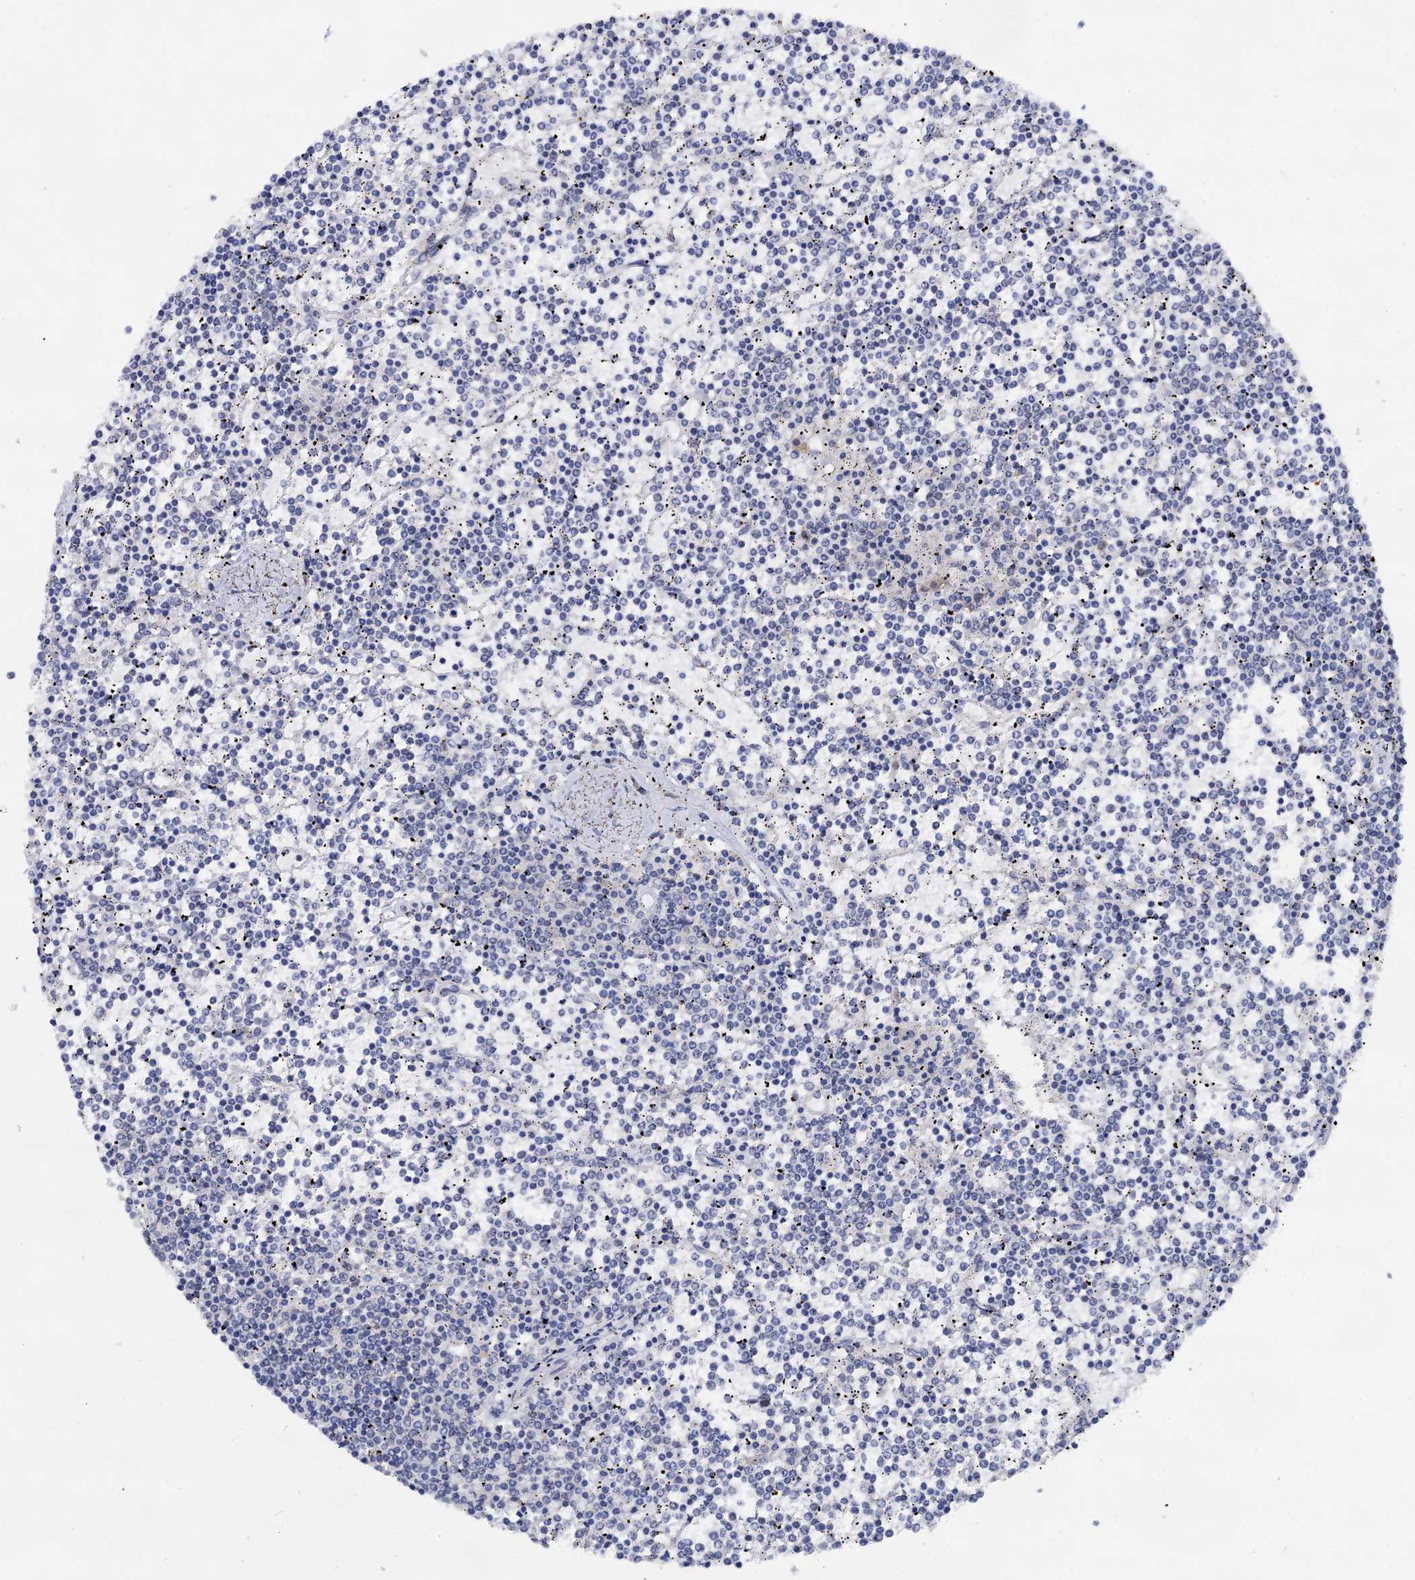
{"staining": {"intensity": "negative", "quantity": "none", "location": "none"}, "tissue": "lymphoma", "cell_type": "Tumor cells", "image_type": "cancer", "snomed": [{"axis": "morphology", "description": "Malignant lymphoma, non-Hodgkin's type, Low grade"}, {"axis": "topography", "description": "Spleen"}], "caption": "A histopathology image of lymphoma stained for a protein exhibits no brown staining in tumor cells.", "gene": "CAPRIN2", "patient": {"sex": "female", "age": 19}}